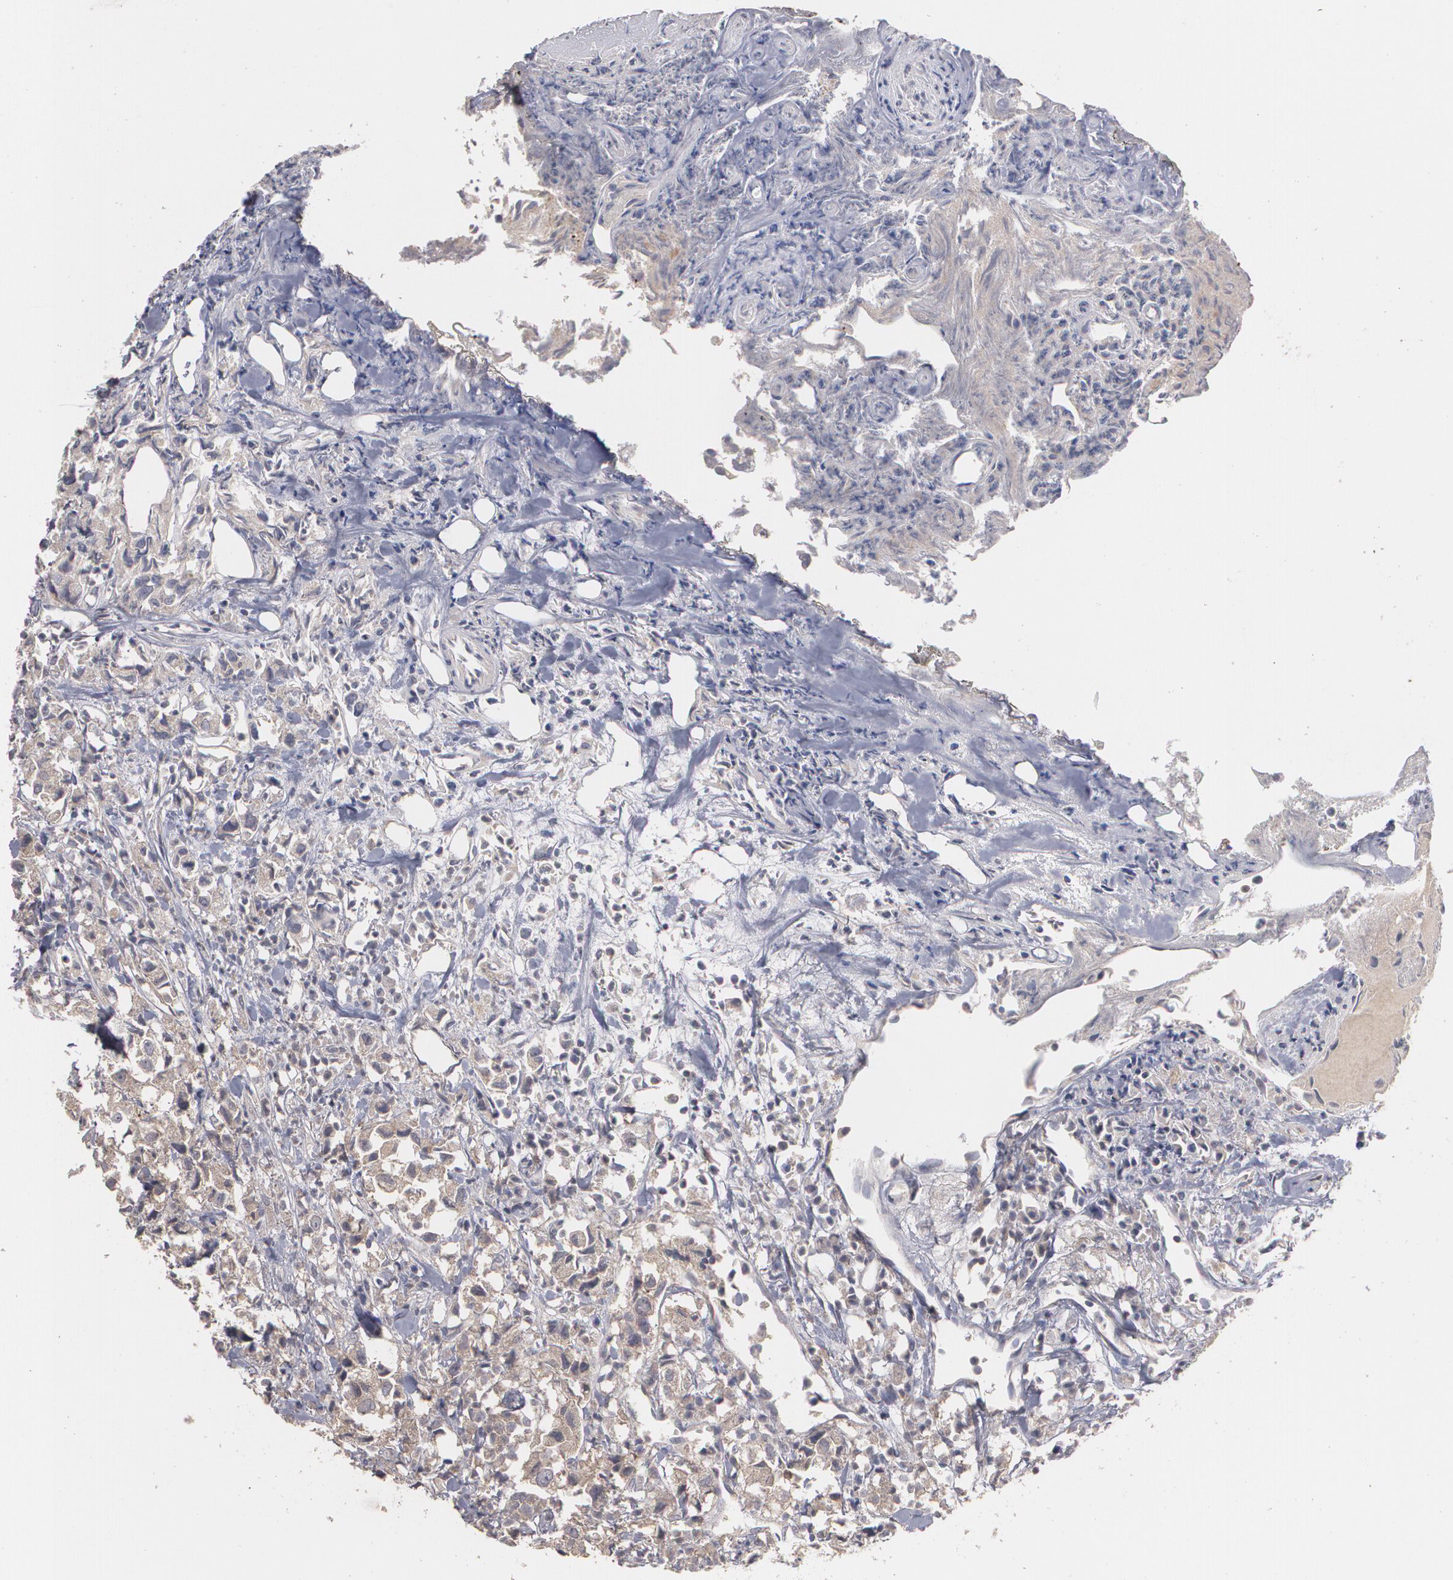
{"staining": {"intensity": "weak", "quantity": ">75%", "location": "cytoplasmic/membranous"}, "tissue": "urothelial cancer", "cell_type": "Tumor cells", "image_type": "cancer", "snomed": [{"axis": "morphology", "description": "Urothelial carcinoma, High grade"}, {"axis": "topography", "description": "Urinary bladder"}], "caption": "Immunohistochemical staining of human urothelial cancer exhibits low levels of weak cytoplasmic/membranous staining in approximately >75% of tumor cells.", "gene": "ARF6", "patient": {"sex": "female", "age": 75}}